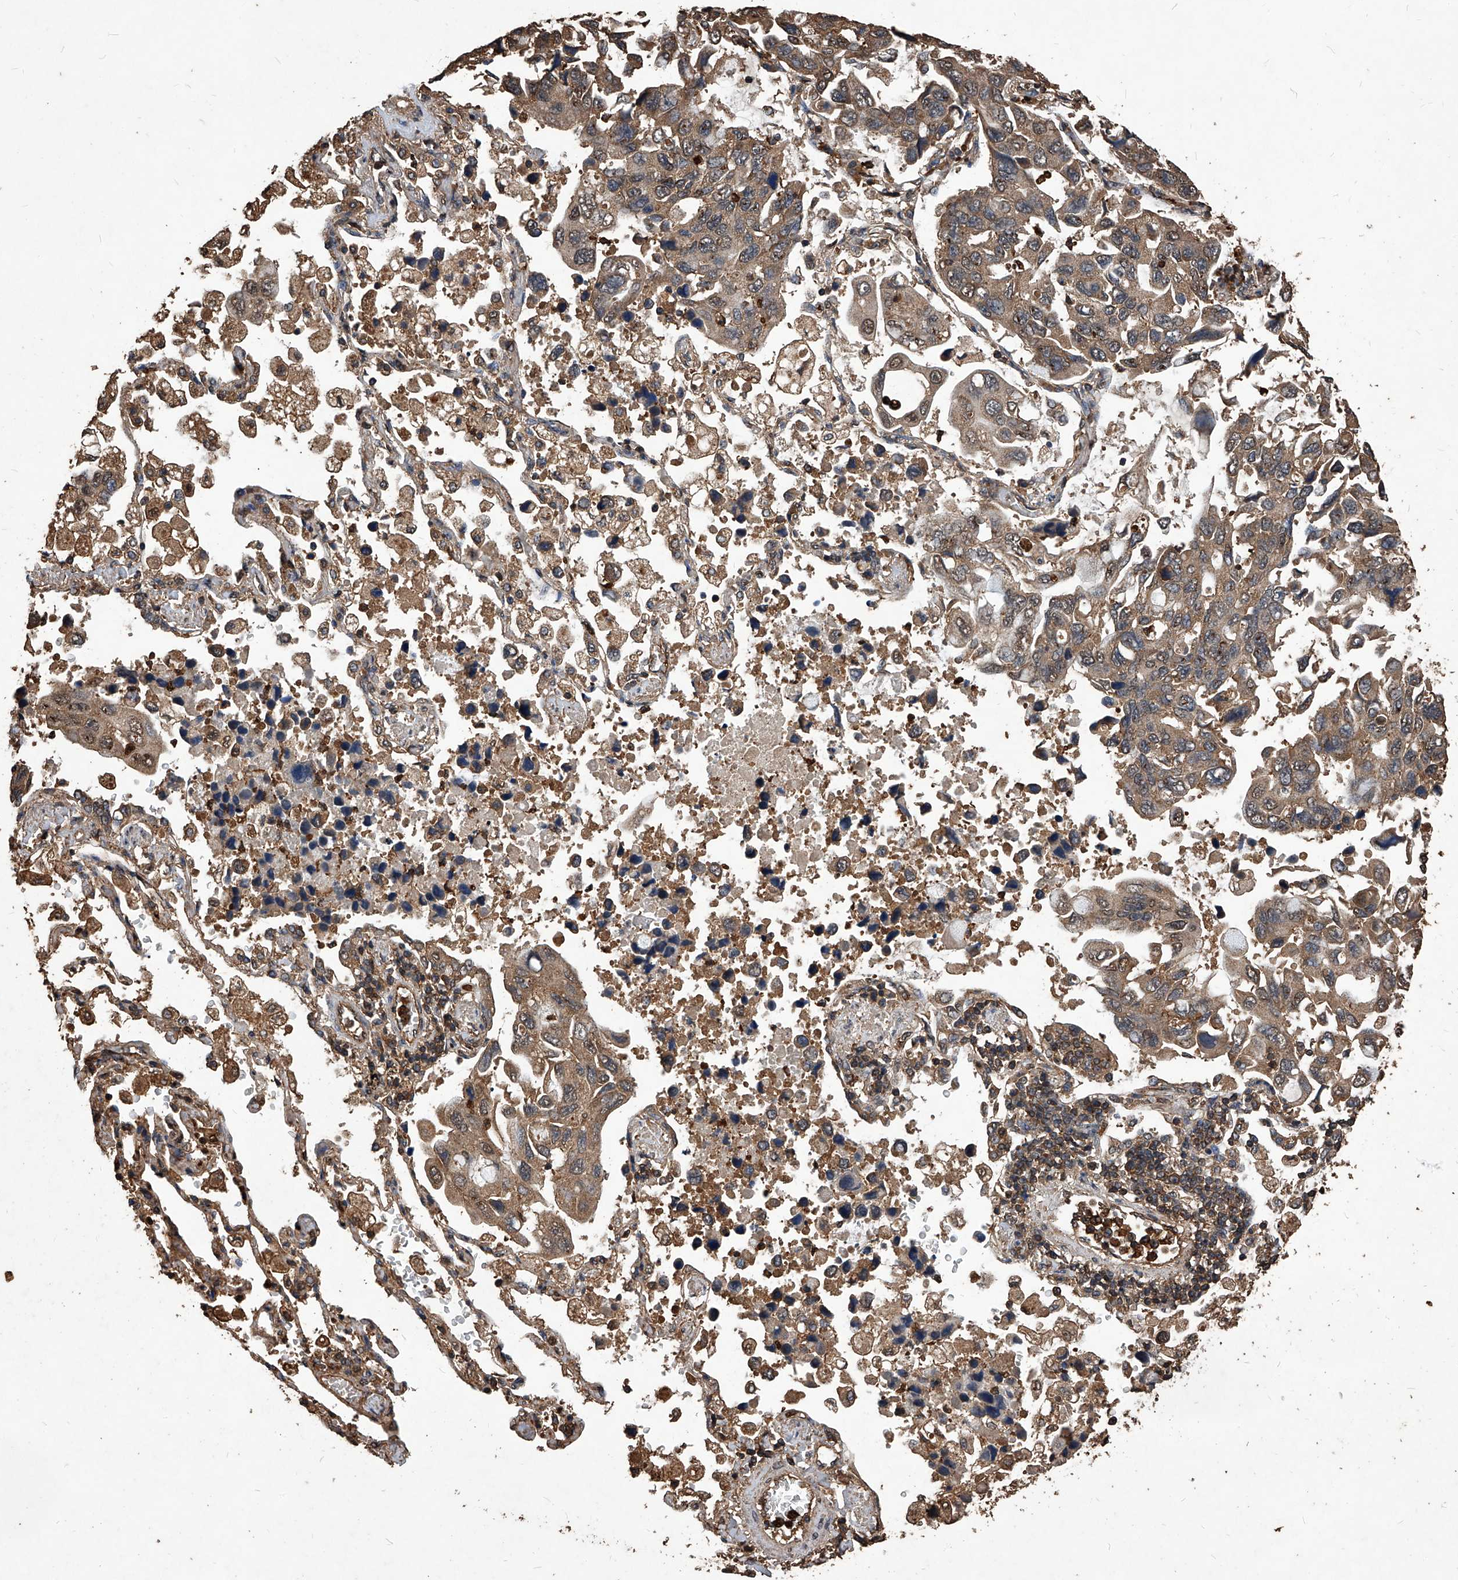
{"staining": {"intensity": "moderate", "quantity": "25%-75%", "location": "cytoplasmic/membranous"}, "tissue": "lung cancer", "cell_type": "Tumor cells", "image_type": "cancer", "snomed": [{"axis": "morphology", "description": "Adenocarcinoma, NOS"}, {"axis": "topography", "description": "Lung"}], "caption": "Immunohistochemistry (IHC) (DAB (3,3'-diaminobenzidine)) staining of lung adenocarcinoma reveals moderate cytoplasmic/membranous protein positivity in about 25%-75% of tumor cells. Using DAB (3,3'-diaminobenzidine) (brown) and hematoxylin (blue) stains, captured at high magnification using brightfield microscopy.", "gene": "UCP2", "patient": {"sex": "male", "age": 64}}